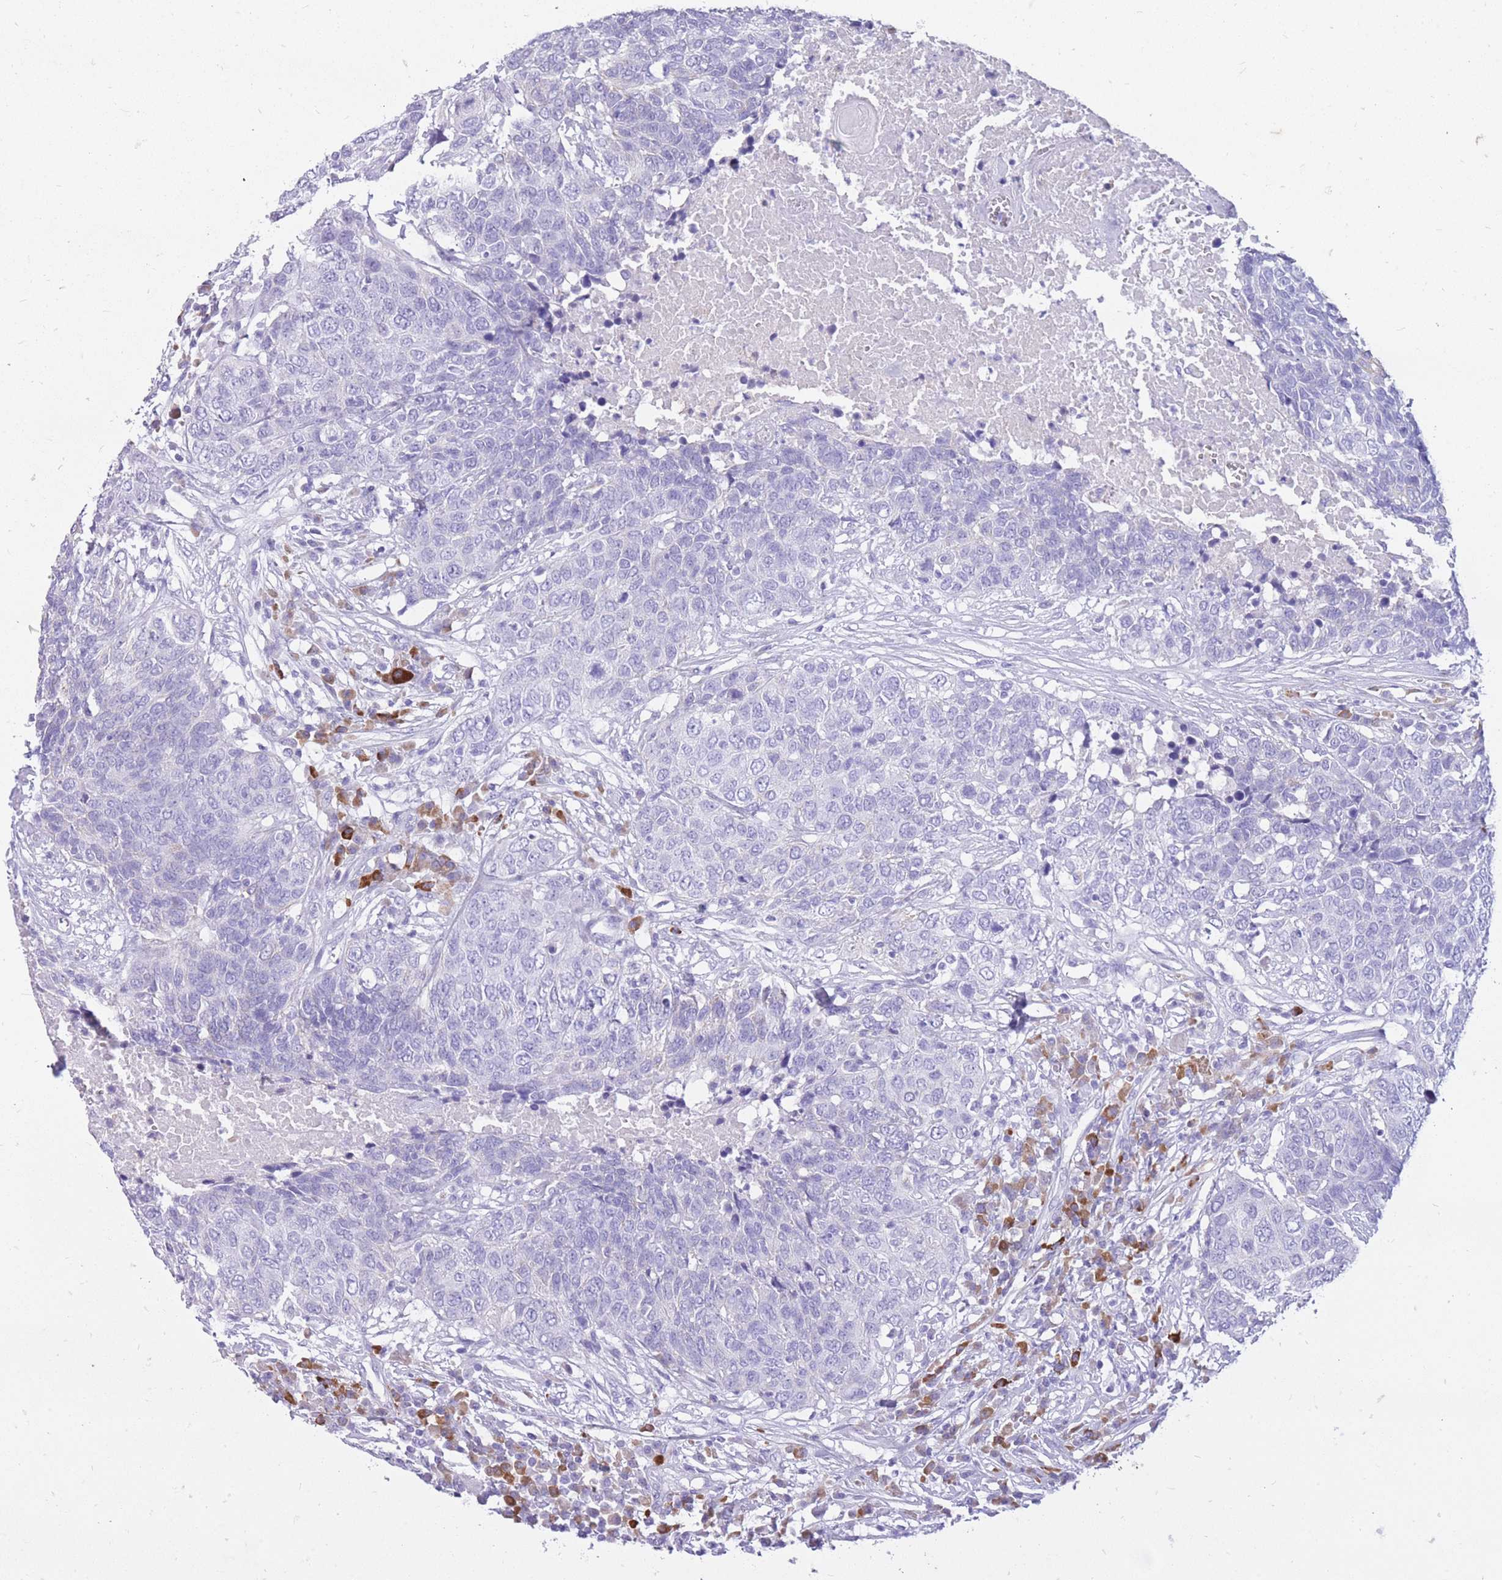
{"staining": {"intensity": "negative", "quantity": "none", "location": "none"}, "tissue": "head and neck cancer", "cell_type": "Tumor cells", "image_type": "cancer", "snomed": [{"axis": "morphology", "description": "Squamous cell carcinoma, NOS"}, {"axis": "topography", "description": "Head-Neck"}], "caption": "Head and neck squamous cell carcinoma was stained to show a protein in brown. There is no significant positivity in tumor cells.", "gene": "ZFP37", "patient": {"sex": "male", "age": 66}}